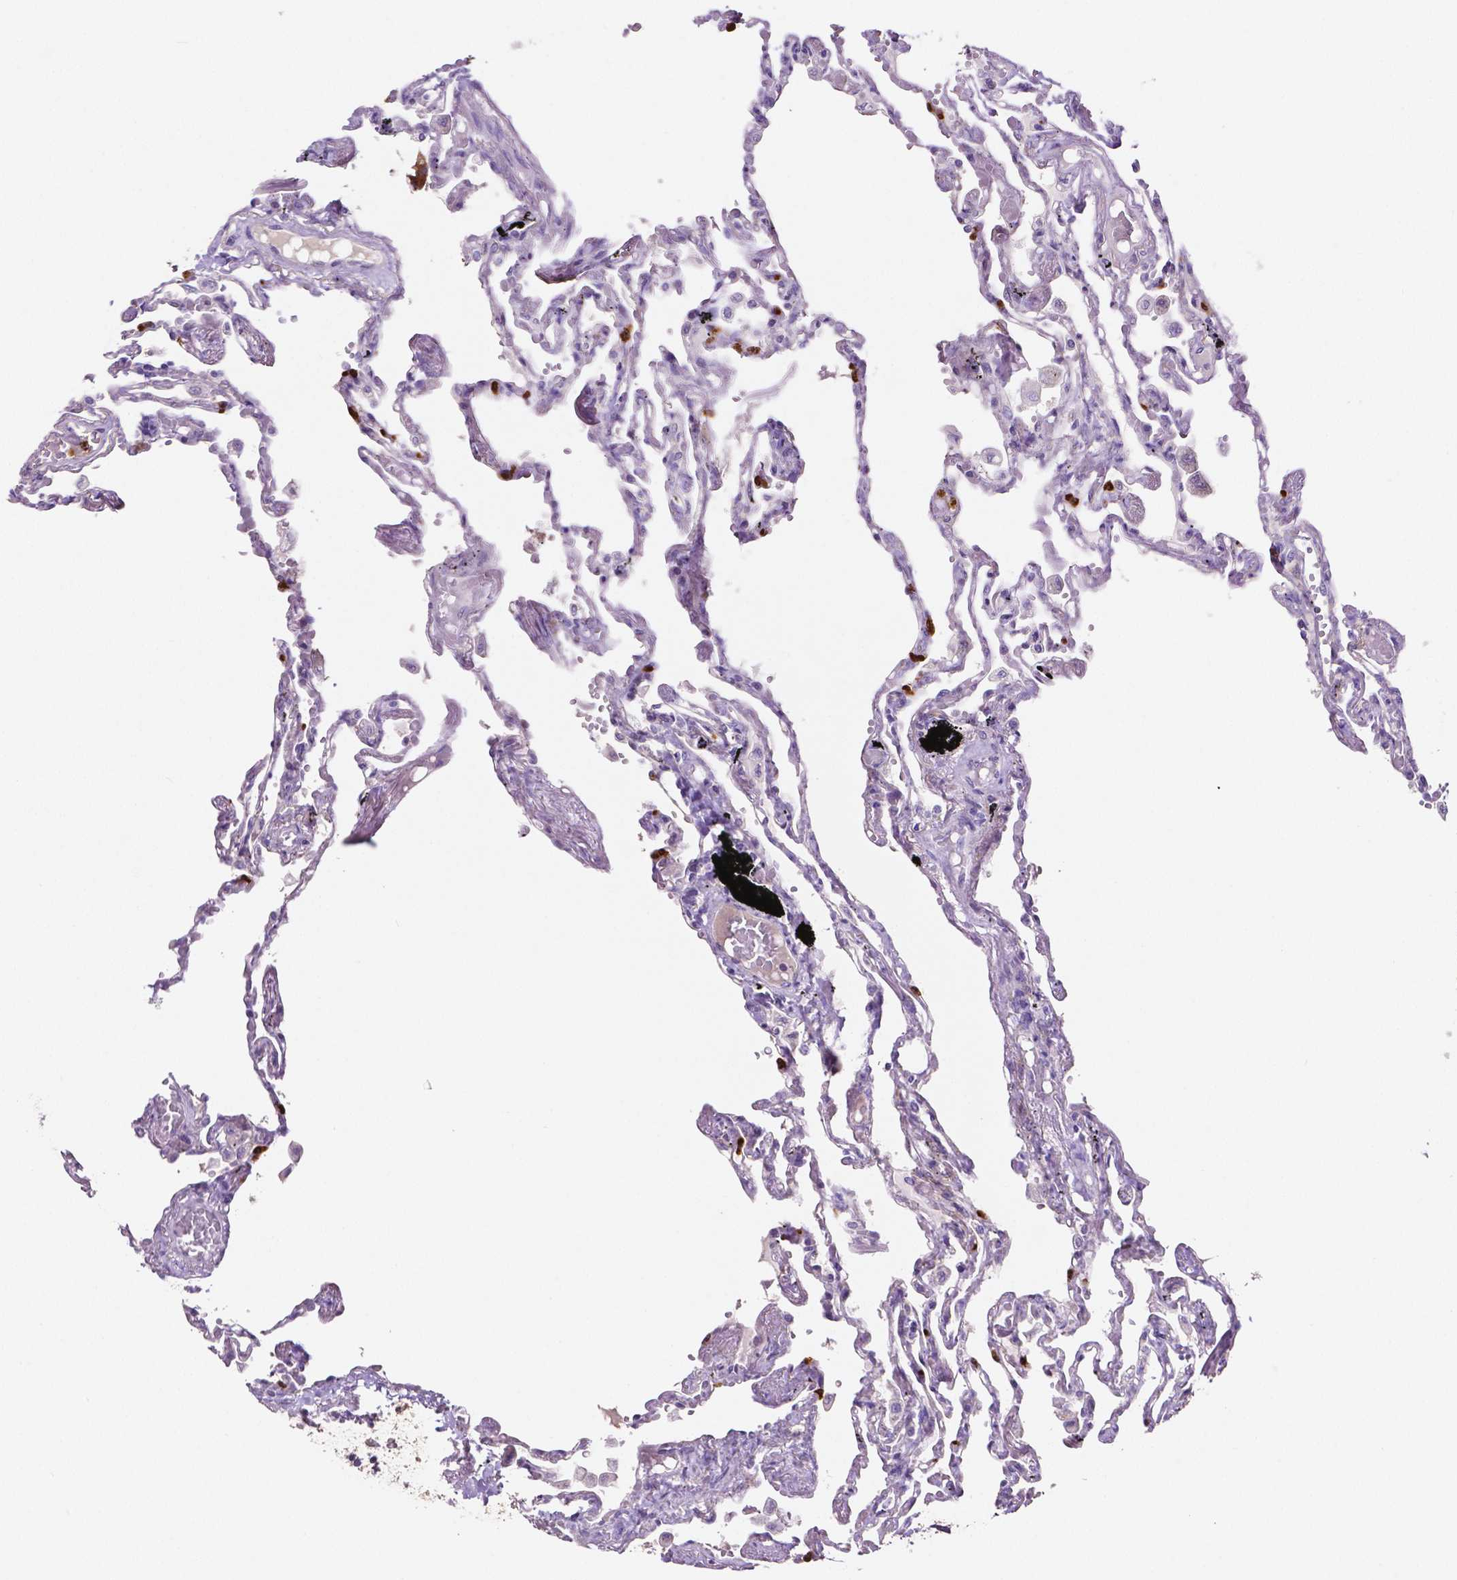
{"staining": {"intensity": "negative", "quantity": "none", "location": "none"}, "tissue": "lung", "cell_type": "Alveolar cells", "image_type": "normal", "snomed": [{"axis": "morphology", "description": "Normal tissue, NOS"}, {"axis": "morphology", "description": "Adenocarcinoma, NOS"}, {"axis": "topography", "description": "Cartilage tissue"}, {"axis": "topography", "description": "Lung"}], "caption": "IHC histopathology image of benign lung: human lung stained with DAB reveals no significant protein expression in alveolar cells.", "gene": "MMP9", "patient": {"sex": "female", "age": 67}}